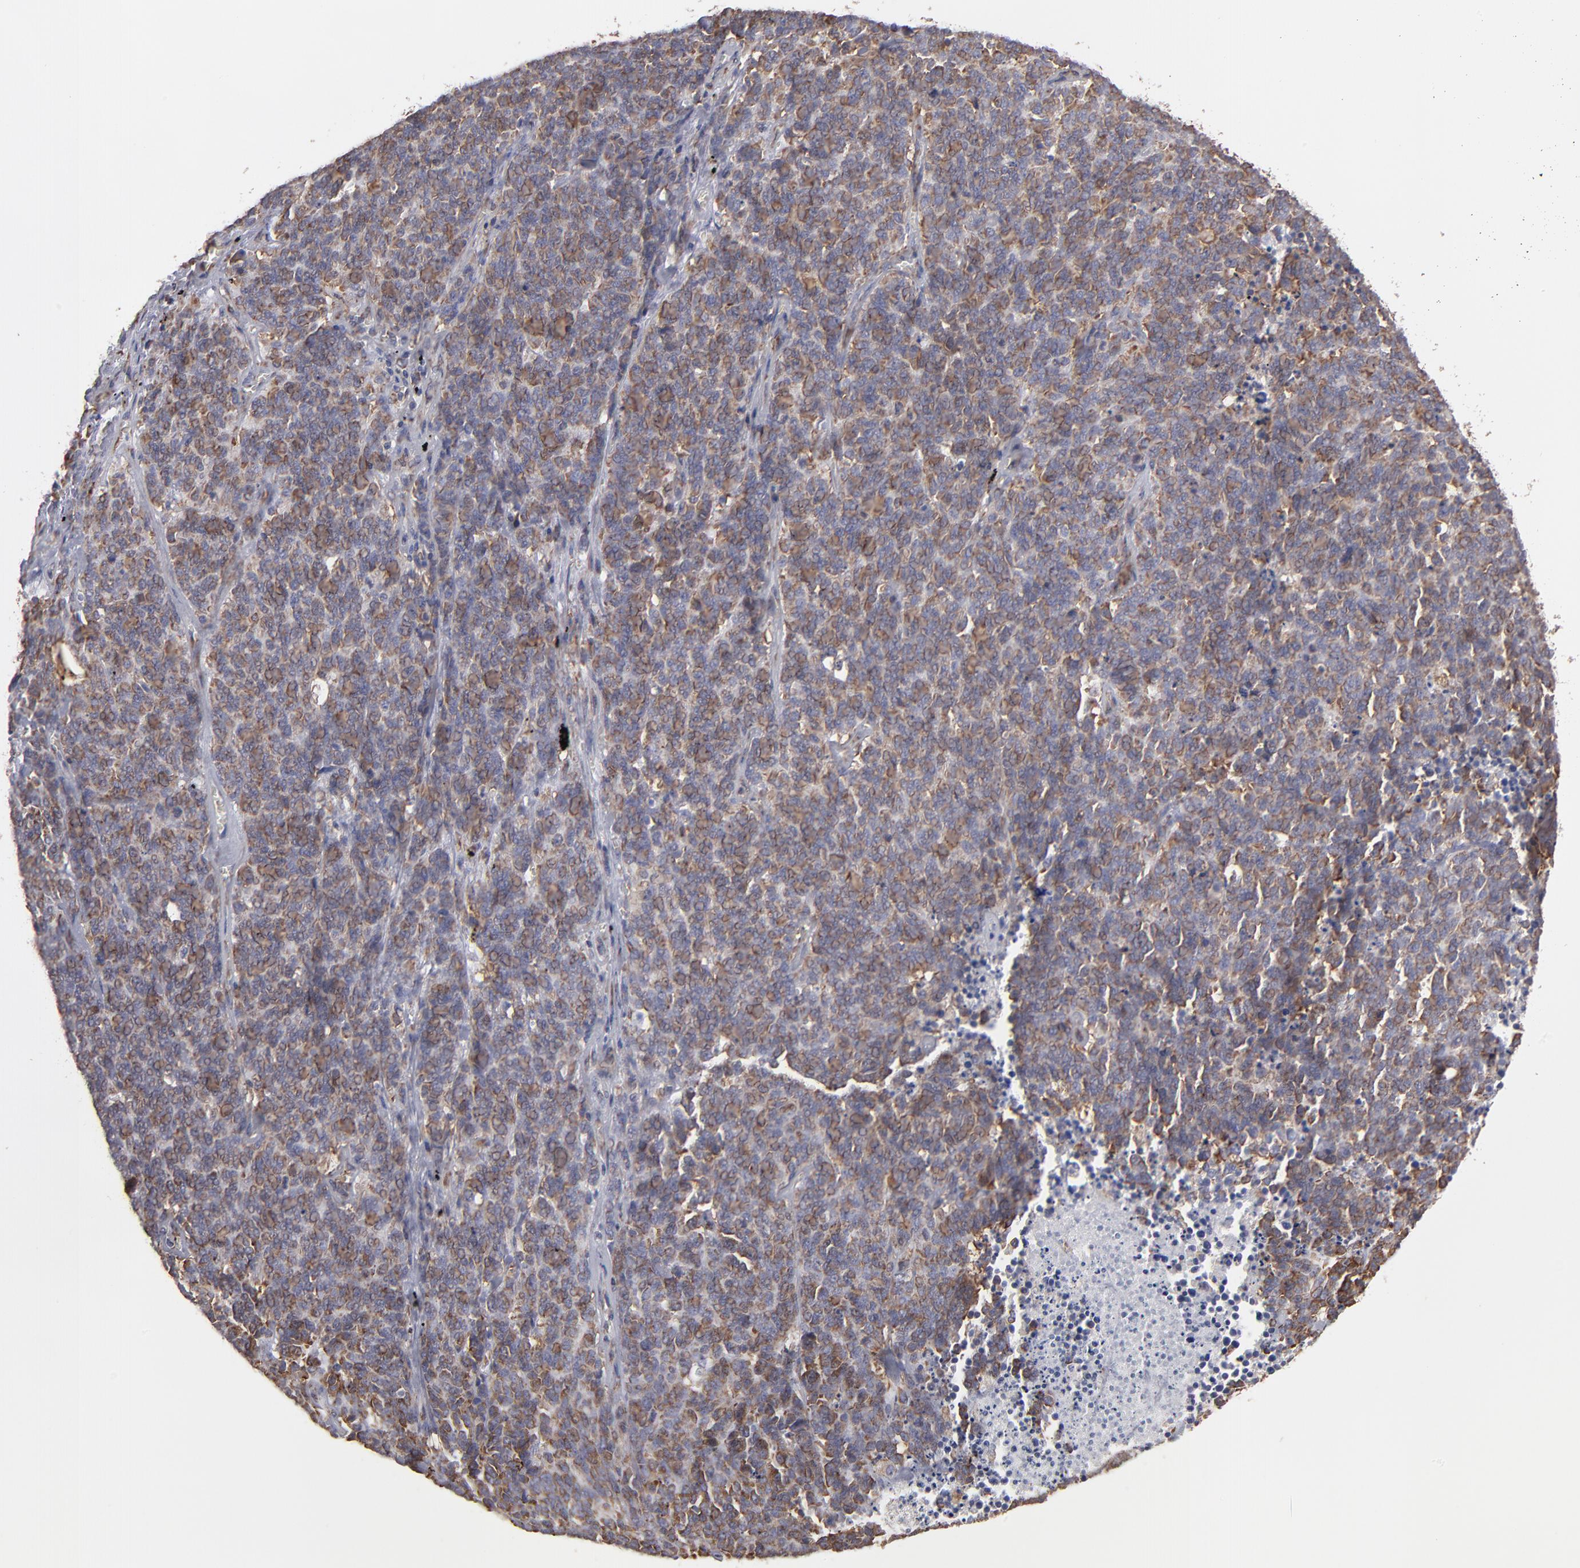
{"staining": {"intensity": "moderate", "quantity": "25%-75%", "location": "cytoplasmic/membranous"}, "tissue": "lung cancer", "cell_type": "Tumor cells", "image_type": "cancer", "snomed": [{"axis": "morphology", "description": "Neoplasm, malignant, NOS"}, {"axis": "topography", "description": "Lung"}], "caption": "Lung malignant neoplasm stained for a protein reveals moderate cytoplasmic/membranous positivity in tumor cells.", "gene": "KTN1", "patient": {"sex": "female", "age": 58}}